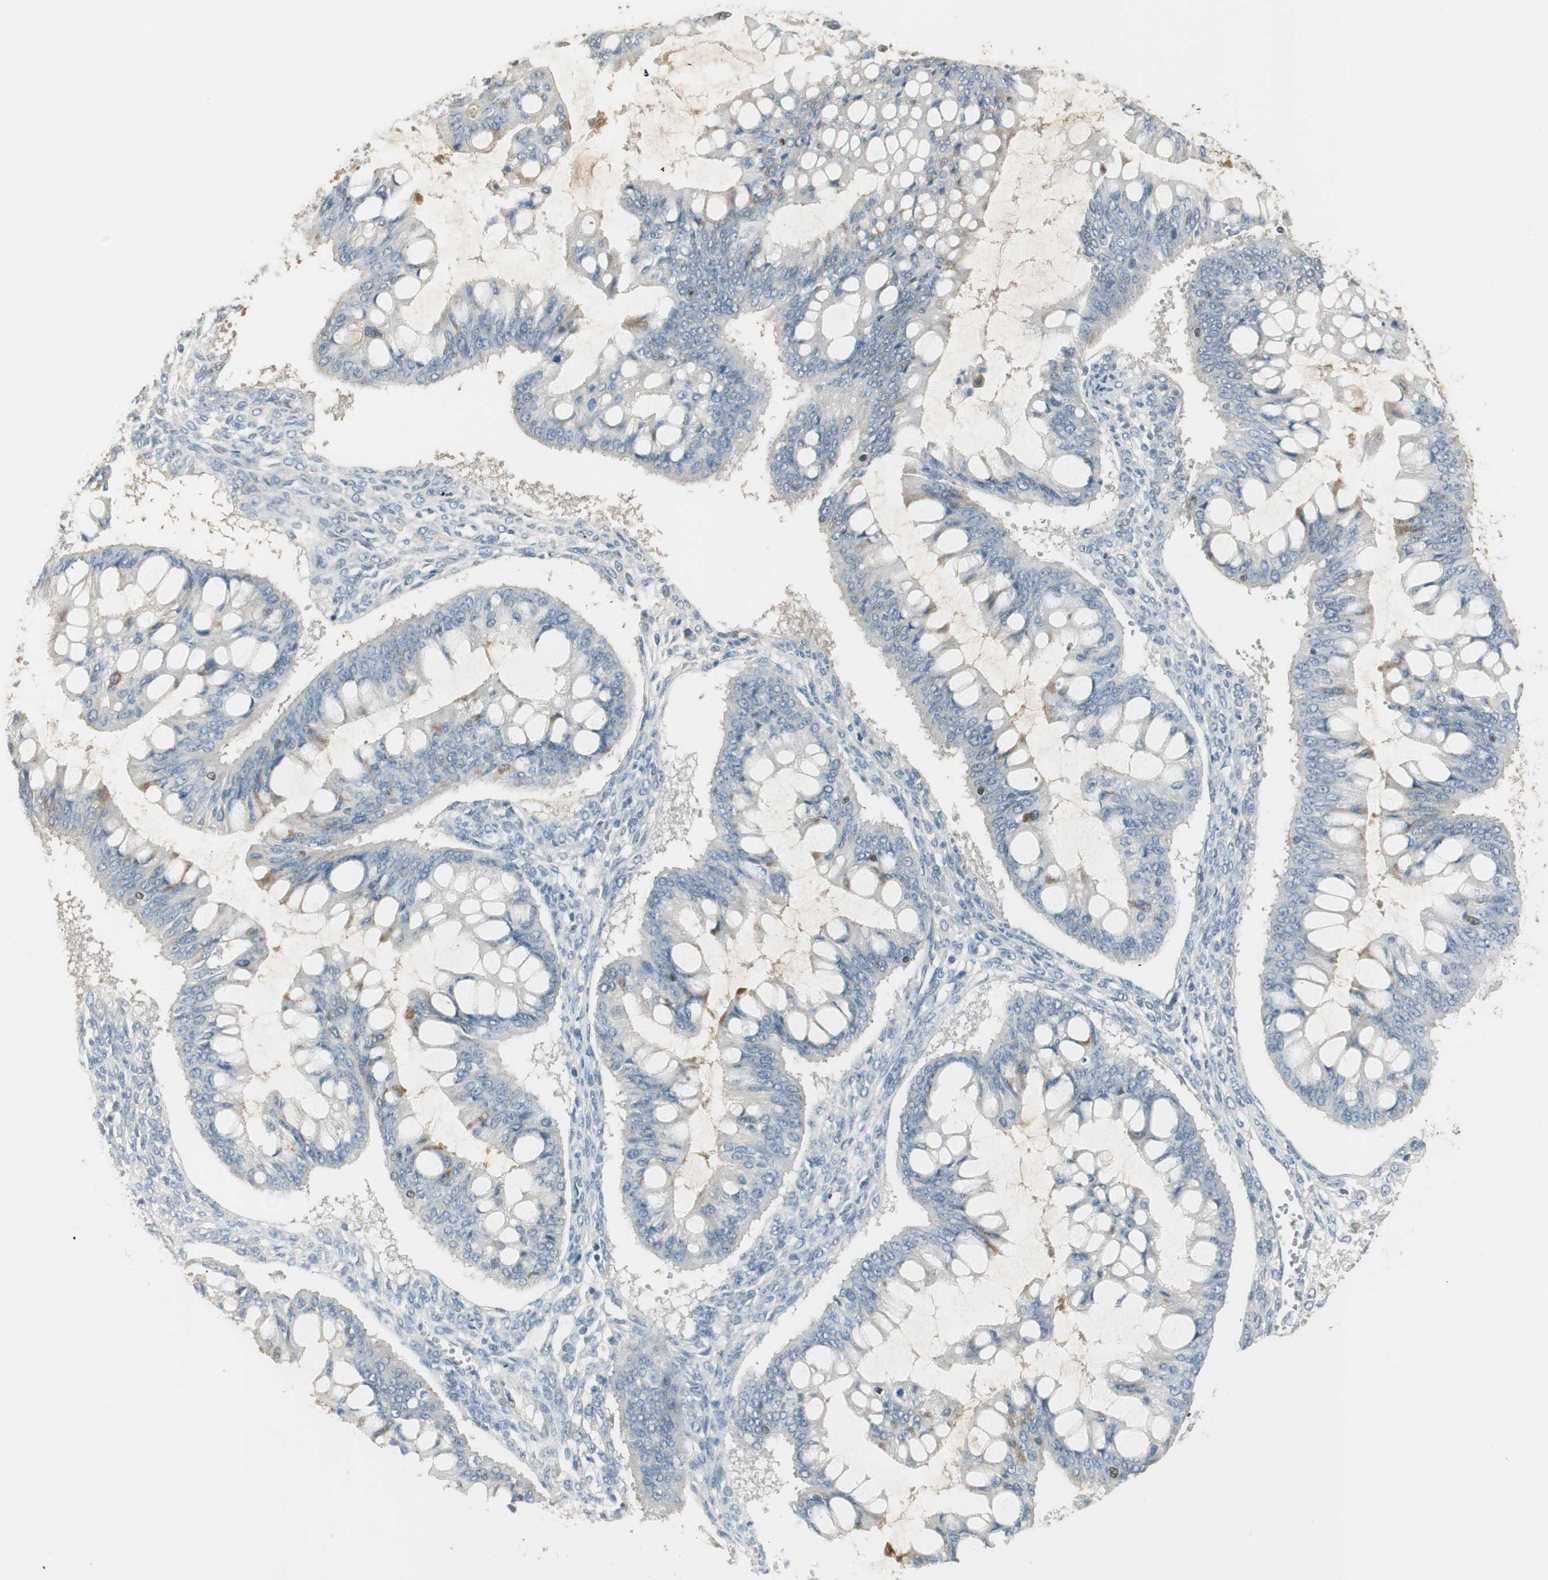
{"staining": {"intensity": "negative", "quantity": "none", "location": "none"}, "tissue": "ovarian cancer", "cell_type": "Tumor cells", "image_type": "cancer", "snomed": [{"axis": "morphology", "description": "Cystadenocarcinoma, mucinous, NOS"}, {"axis": "topography", "description": "Ovary"}], "caption": "IHC micrograph of neoplastic tissue: mucinous cystadenocarcinoma (ovarian) stained with DAB displays no significant protein staining in tumor cells.", "gene": "RUNX2", "patient": {"sex": "female", "age": 73}}